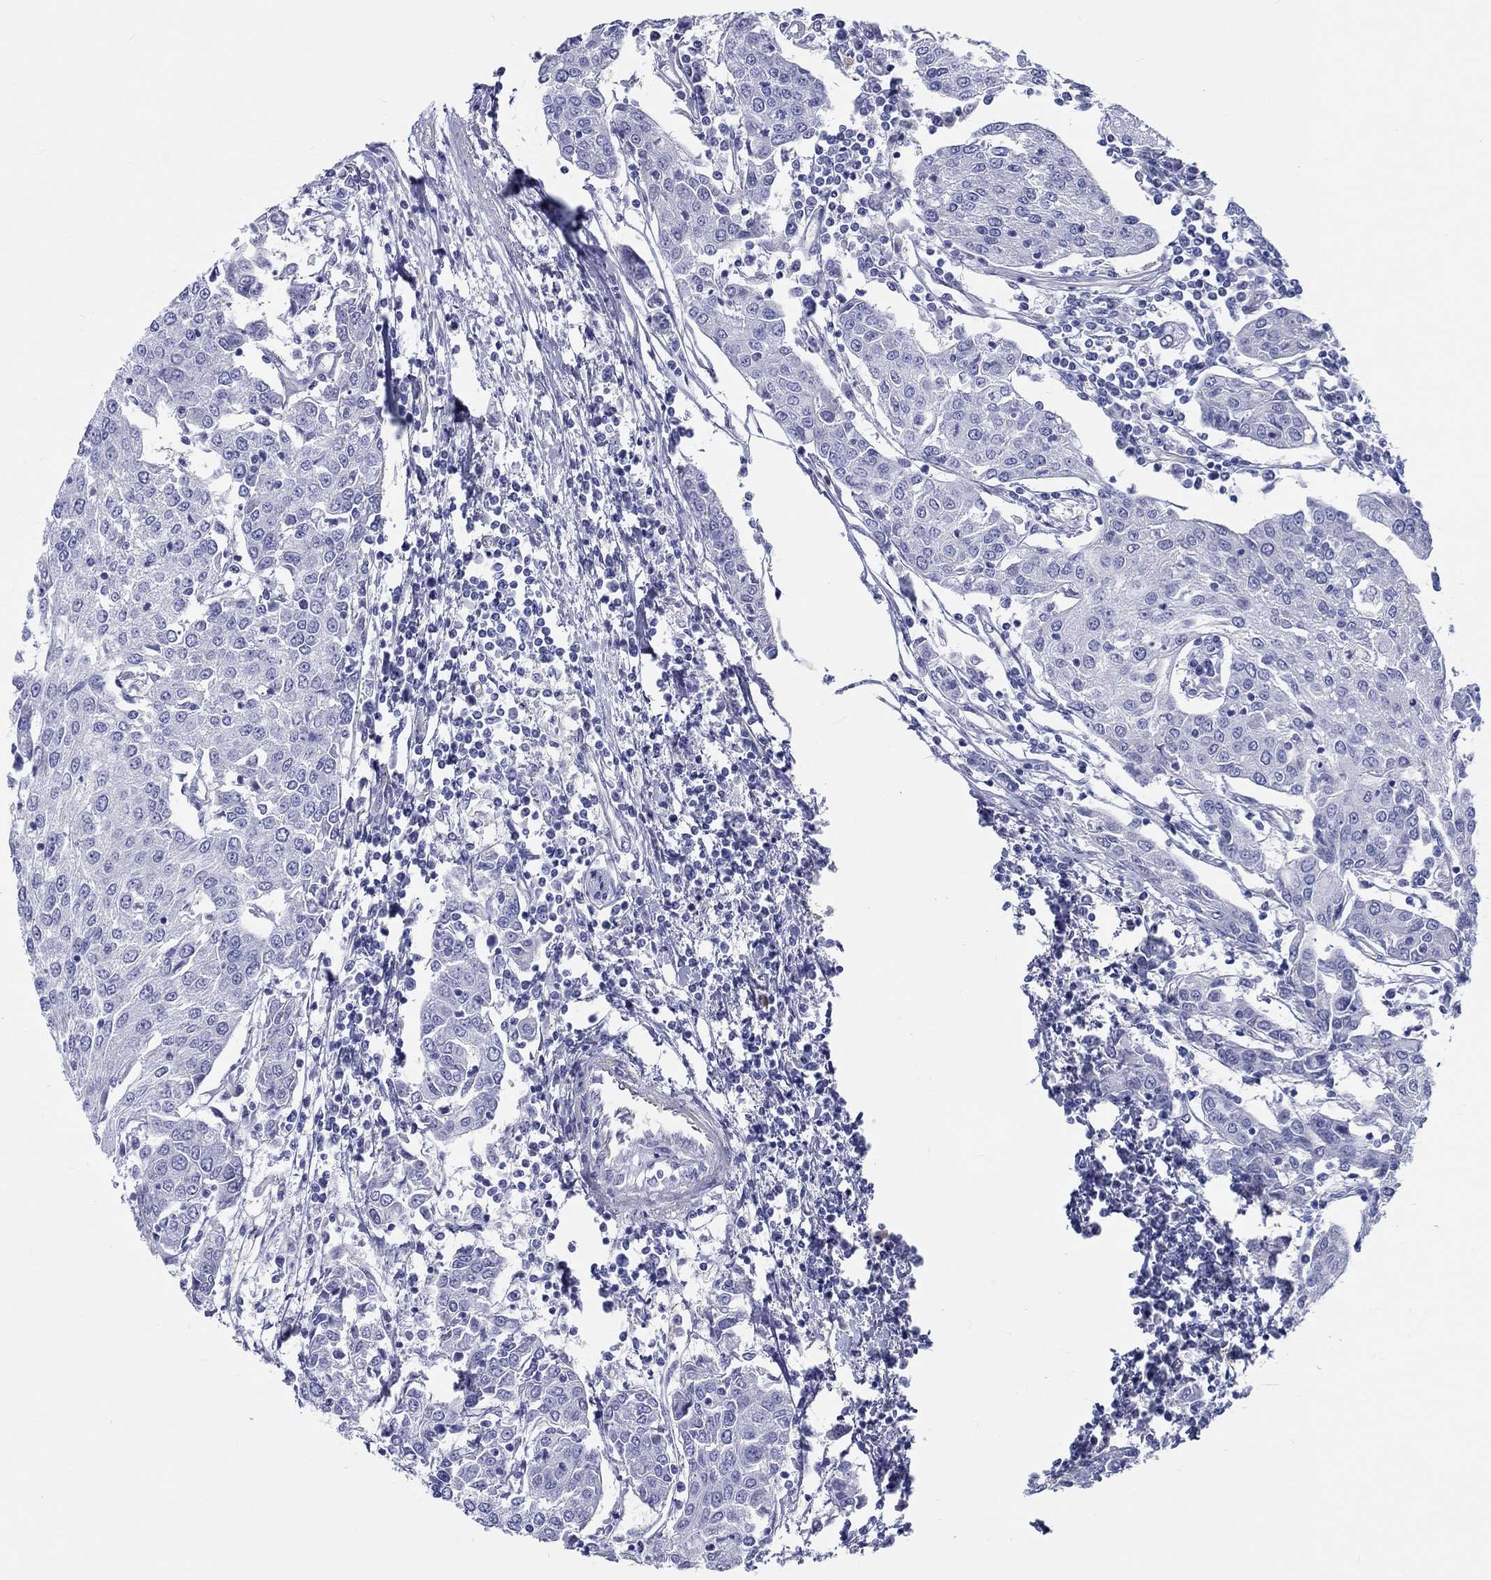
{"staining": {"intensity": "negative", "quantity": "none", "location": "none"}, "tissue": "urothelial cancer", "cell_type": "Tumor cells", "image_type": "cancer", "snomed": [{"axis": "morphology", "description": "Urothelial carcinoma, High grade"}, {"axis": "topography", "description": "Urinary bladder"}], "caption": "DAB (3,3'-diaminobenzidine) immunohistochemical staining of urothelial cancer demonstrates no significant expression in tumor cells.", "gene": "CDY2B", "patient": {"sex": "female", "age": 85}}